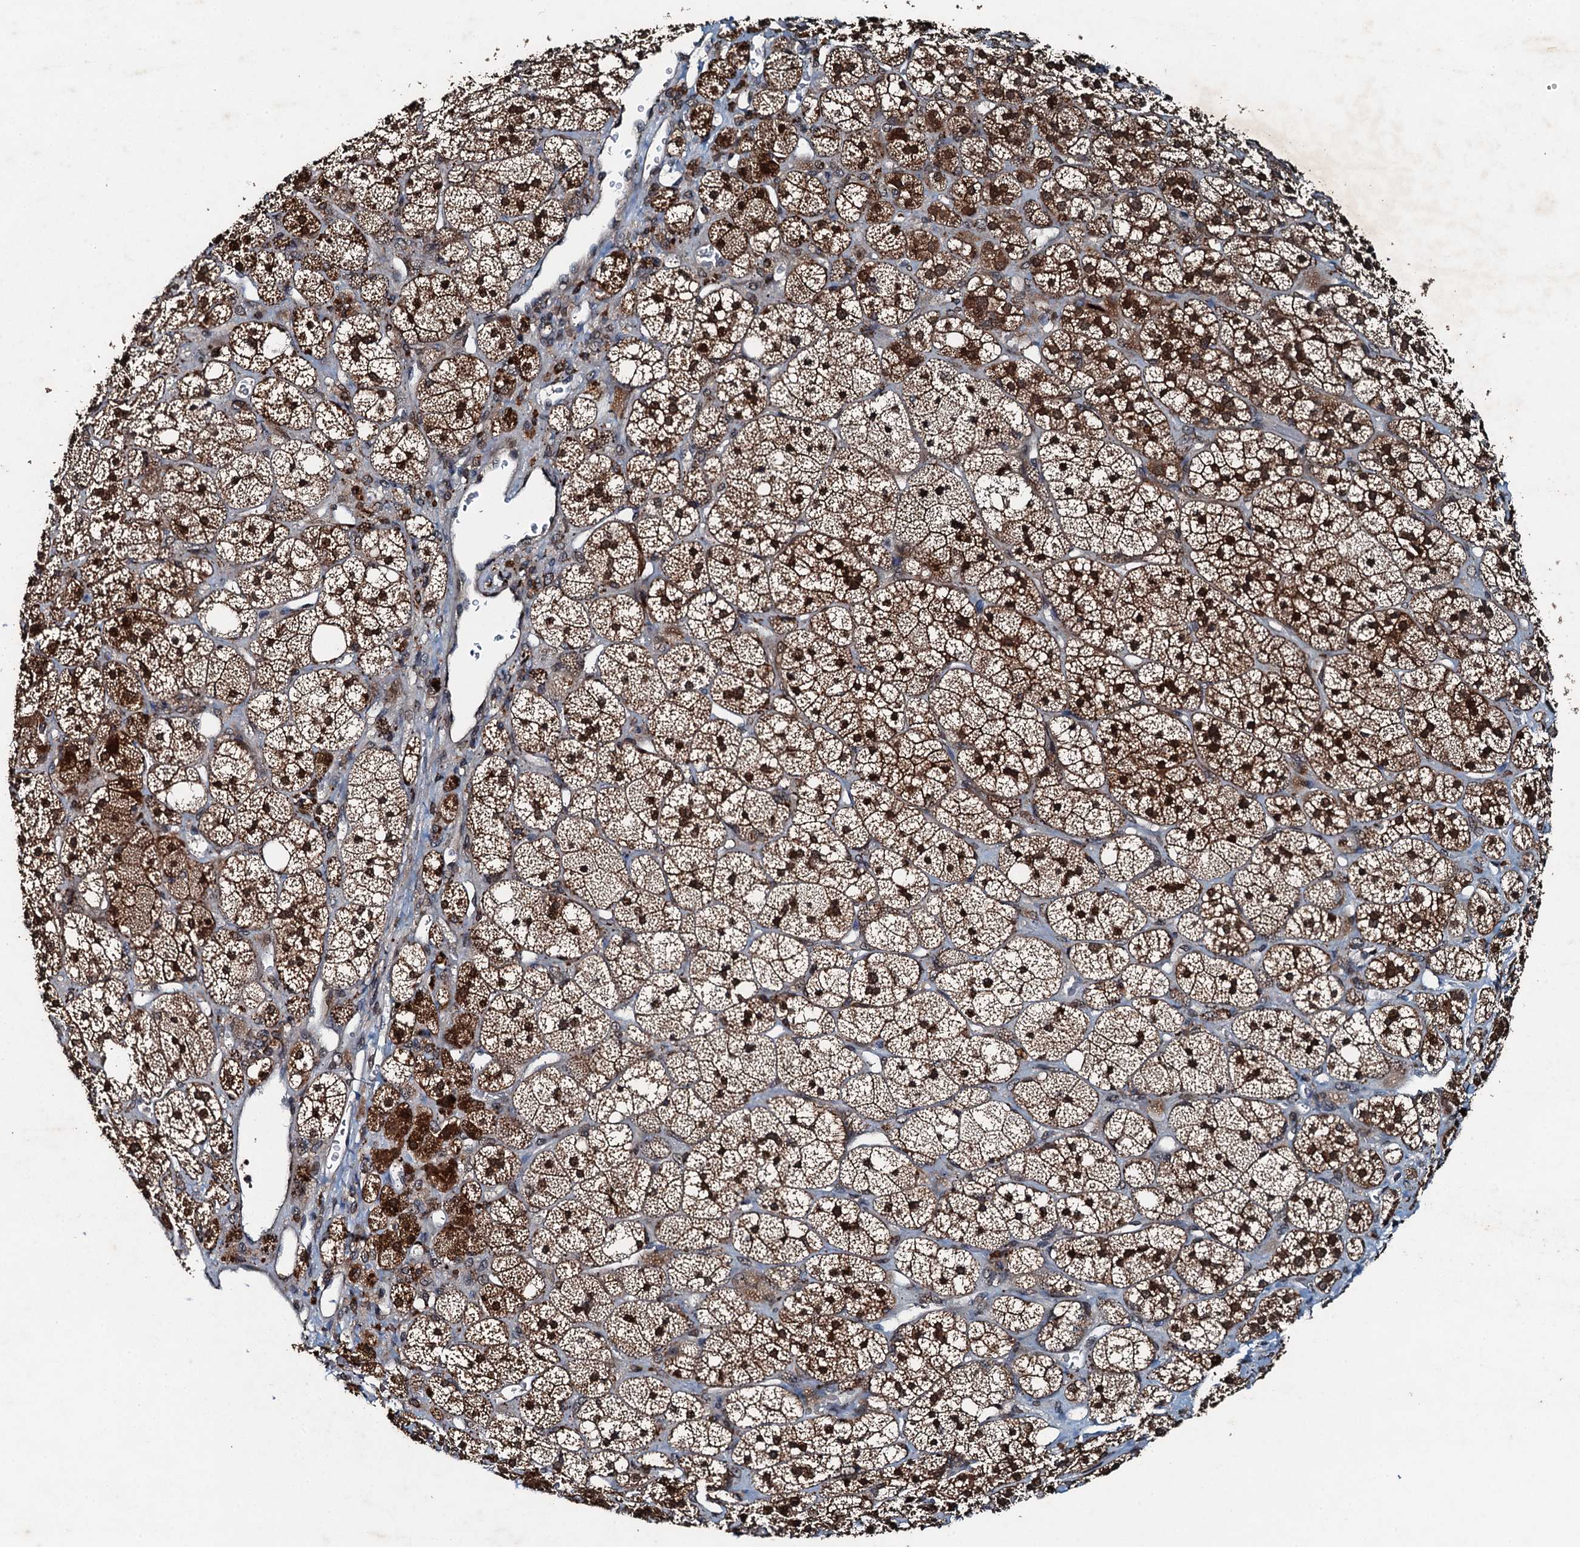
{"staining": {"intensity": "strong", "quantity": "25%-75%", "location": "cytoplasmic/membranous,nuclear"}, "tissue": "adrenal gland", "cell_type": "Glandular cells", "image_type": "normal", "snomed": [{"axis": "morphology", "description": "Normal tissue, NOS"}, {"axis": "topography", "description": "Adrenal gland"}], "caption": "Brown immunohistochemical staining in unremarkable adrenal gland displays strong cytoplasmic/membranous,nuclear positivity in about 25%-75% of glandular cells. The staining is performed using DAB (3,3'-diaminobenzidine) brown chromogen to label protein expression. The nuclei are counter-stained blue using hematoxylin.", "gene": "TCTN1", "patient": {"sex": "male", "age": 61}}